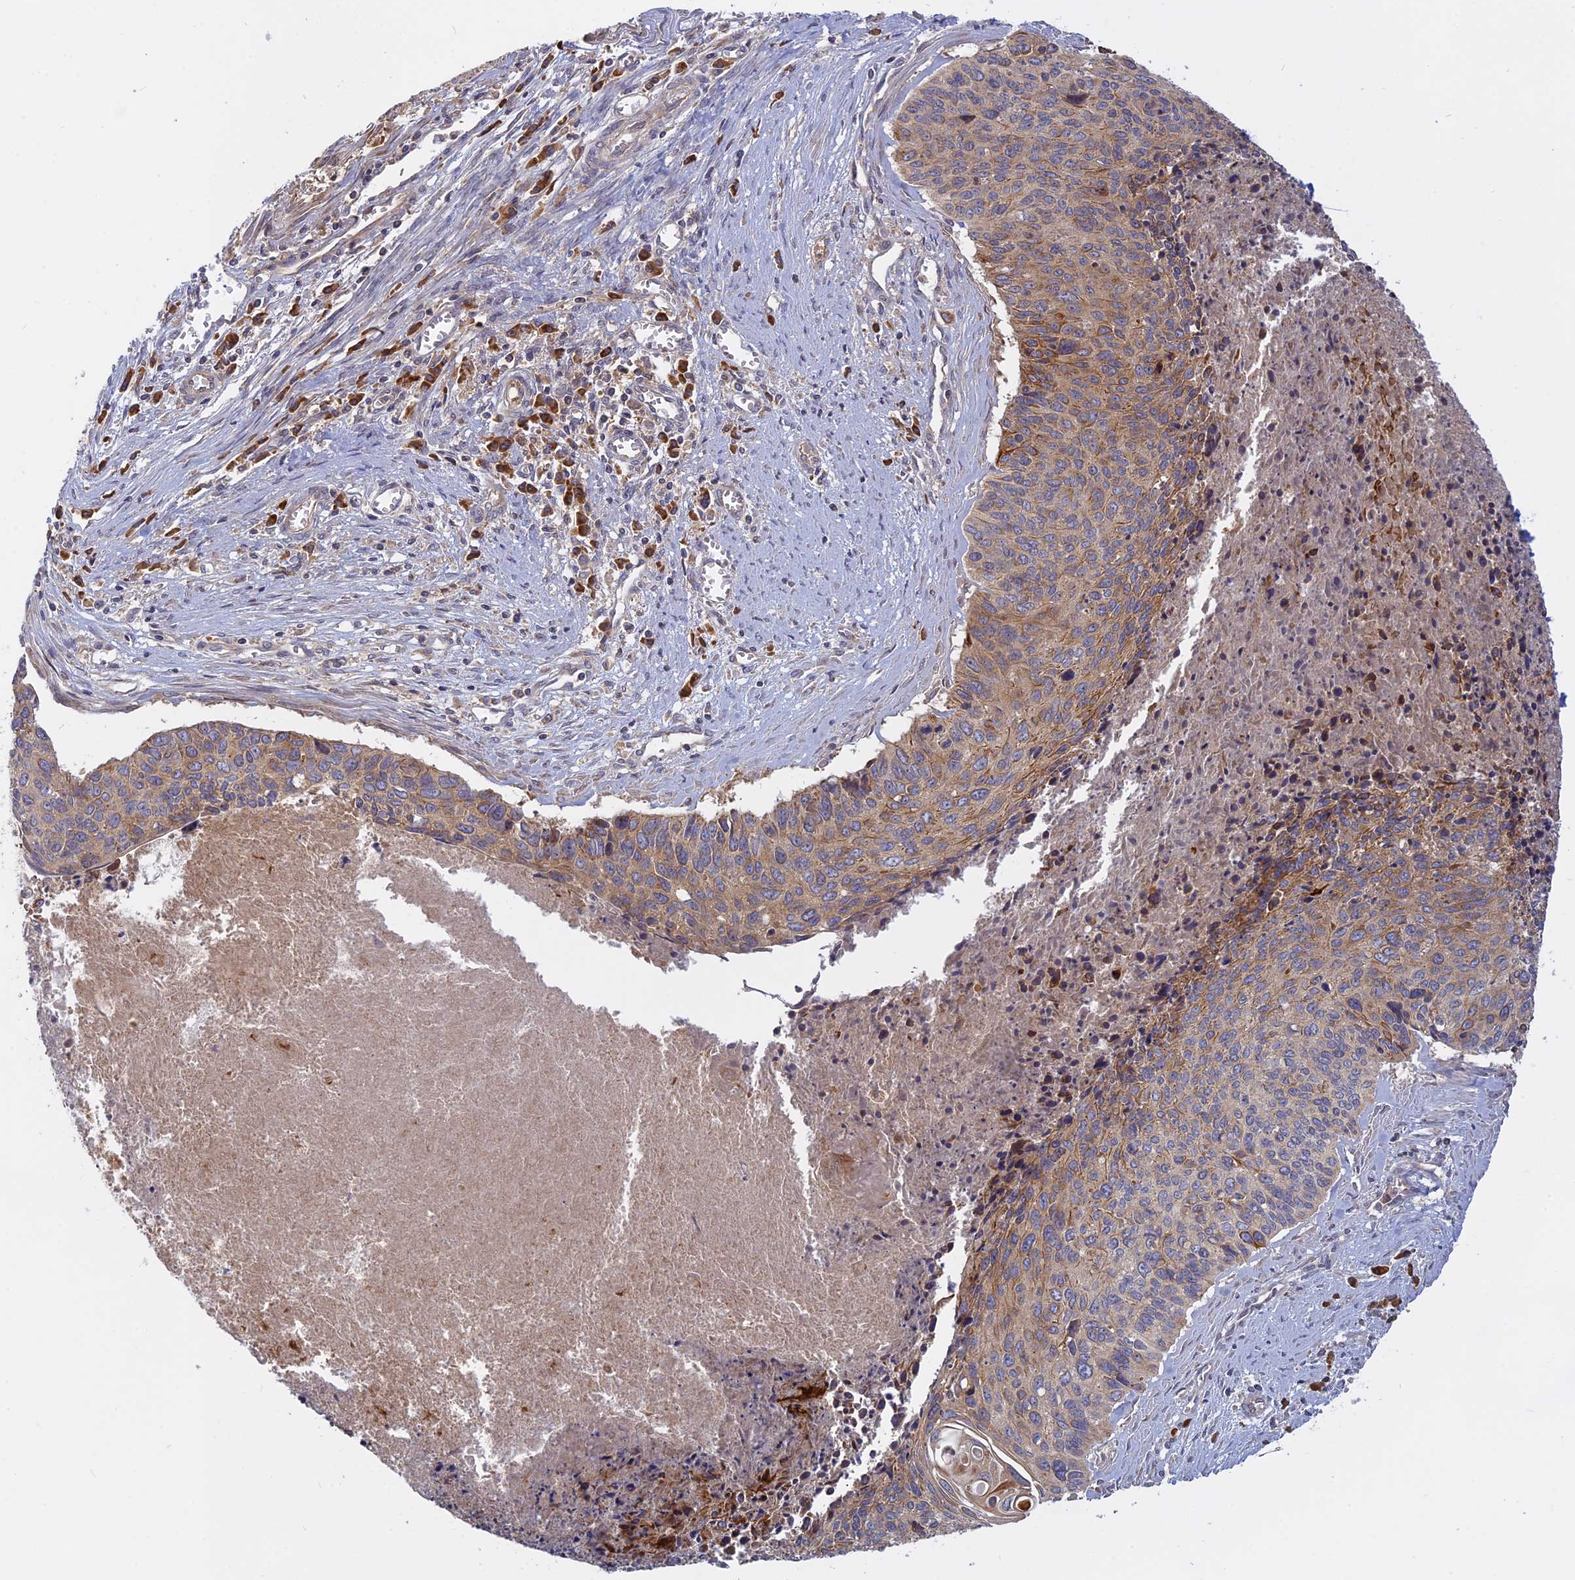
{"staining": {"intensity": "moderate", "quantity": ">75%", "location": "cytoplasmic/membranous"}, "tissue": "cervical cancer", "cell_type": "Tumor cells", "image_type": "cancer", "snomed": [{"axis": "morphology", "description": "Squamous cell carcinoma, NOS"}, {"axis": "topography", "description": "Cervix"}], "caption": "An immunohistochemistry (IHC) micrograph of neoplastic tissue is shown. Protein staining in brown shows moderate cytoplasmic/membranous positivity in cervical squamous cell carcinoma within tumor cells. (Brightfield microscopy of DAB IHC at high magnification).", "gene": "TMEM208", "patient": {"sex": "female", "age": 55}}